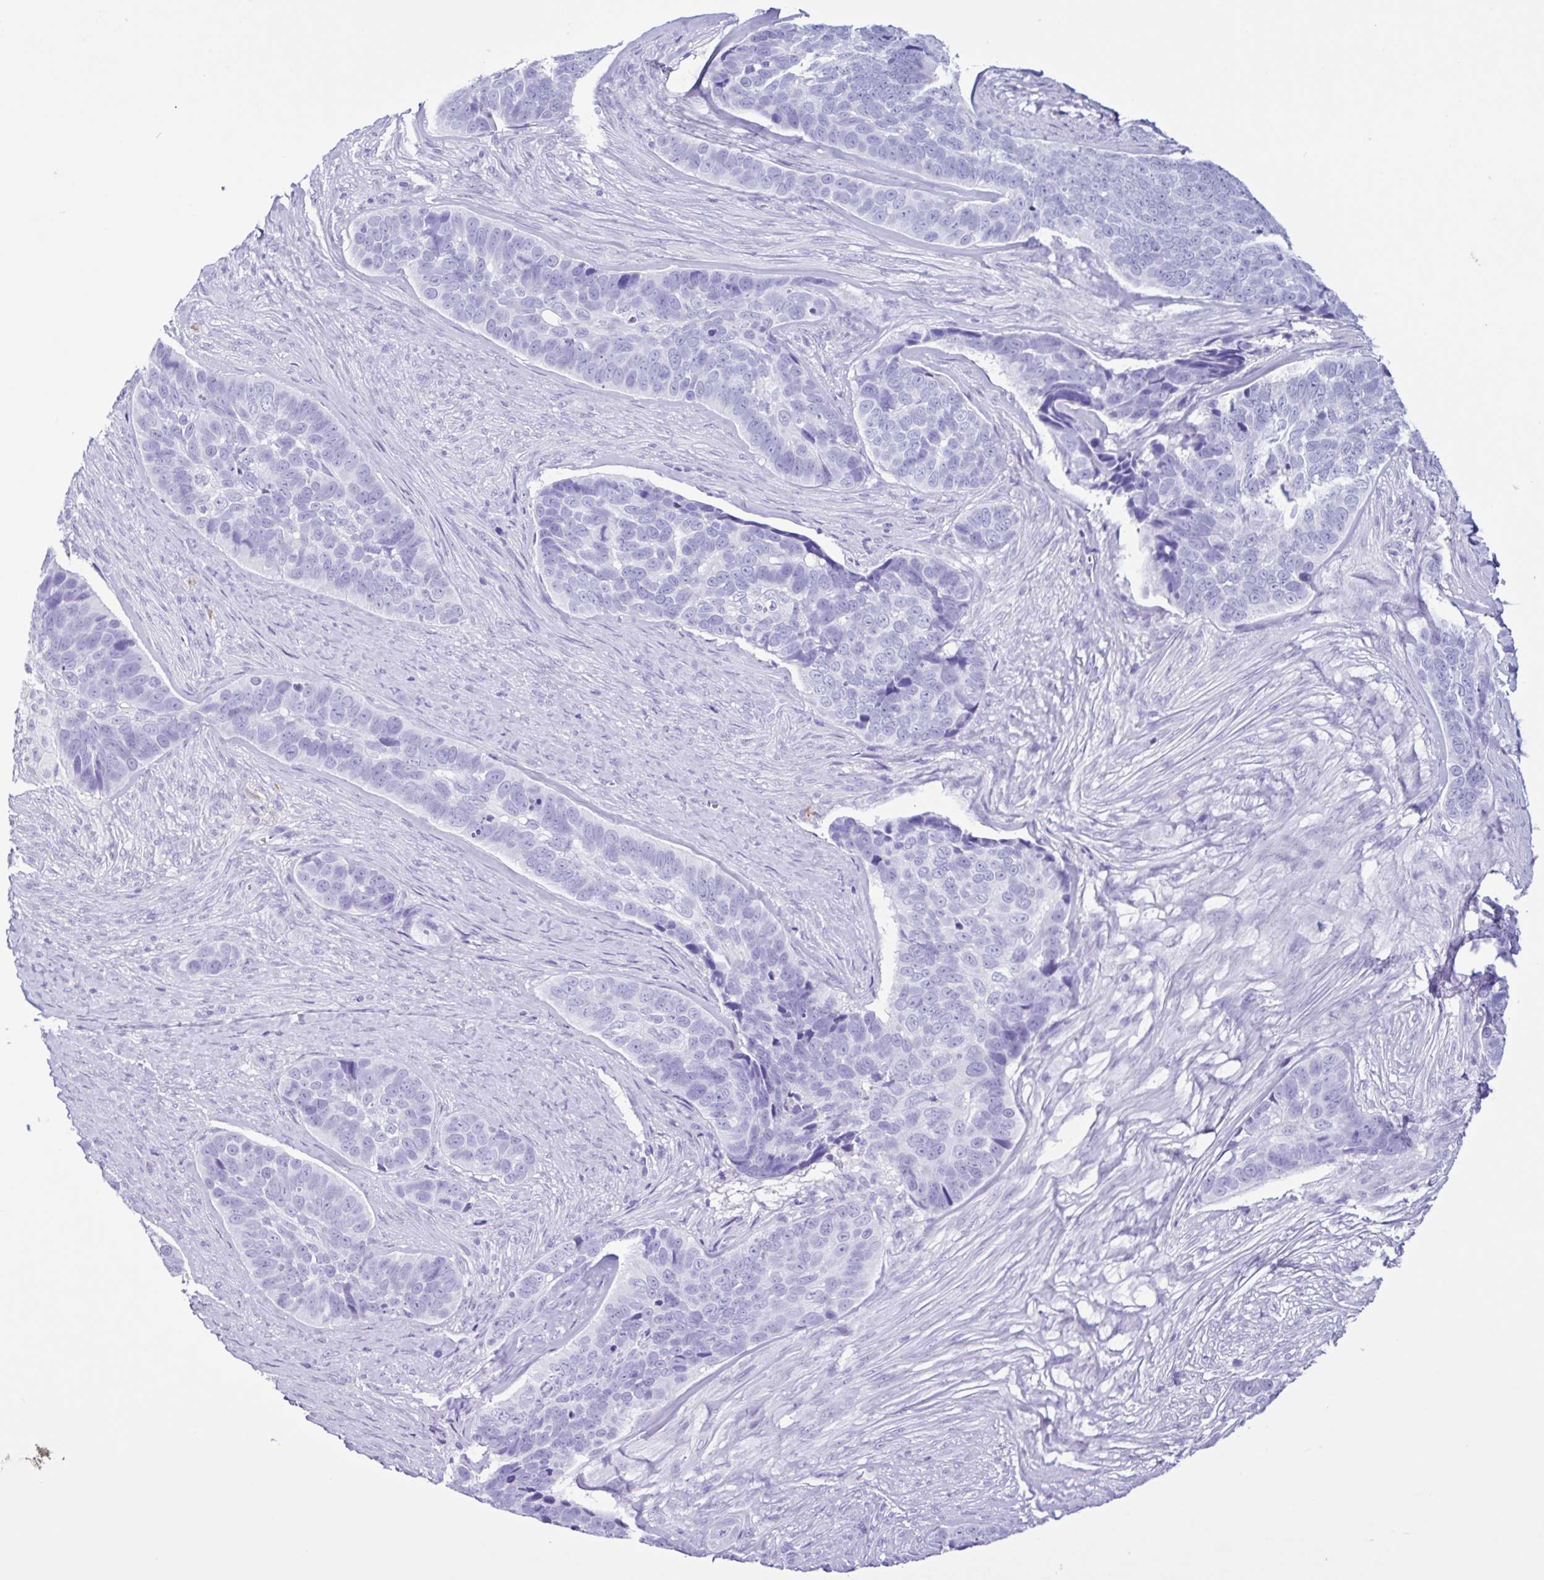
{"staining": {"intensity": "negative", "quantity": "none", "location": "none"}, "tissue": "skin cancer", "cell_type": "Tumor cells", "image_type": "cancer", "snomed": [{"axis": "morphology", "description": "Basal cell carcinoma"}, {"axis": "topography", "description": "Skin"}], "caption": "Immunohistochemistry (IHC) of human skin cancer (basal cell carcinoma) exhibits no staining in tumor cells.", "gene": "PIGF", "patient": {"sex": "female", "age": 82}}